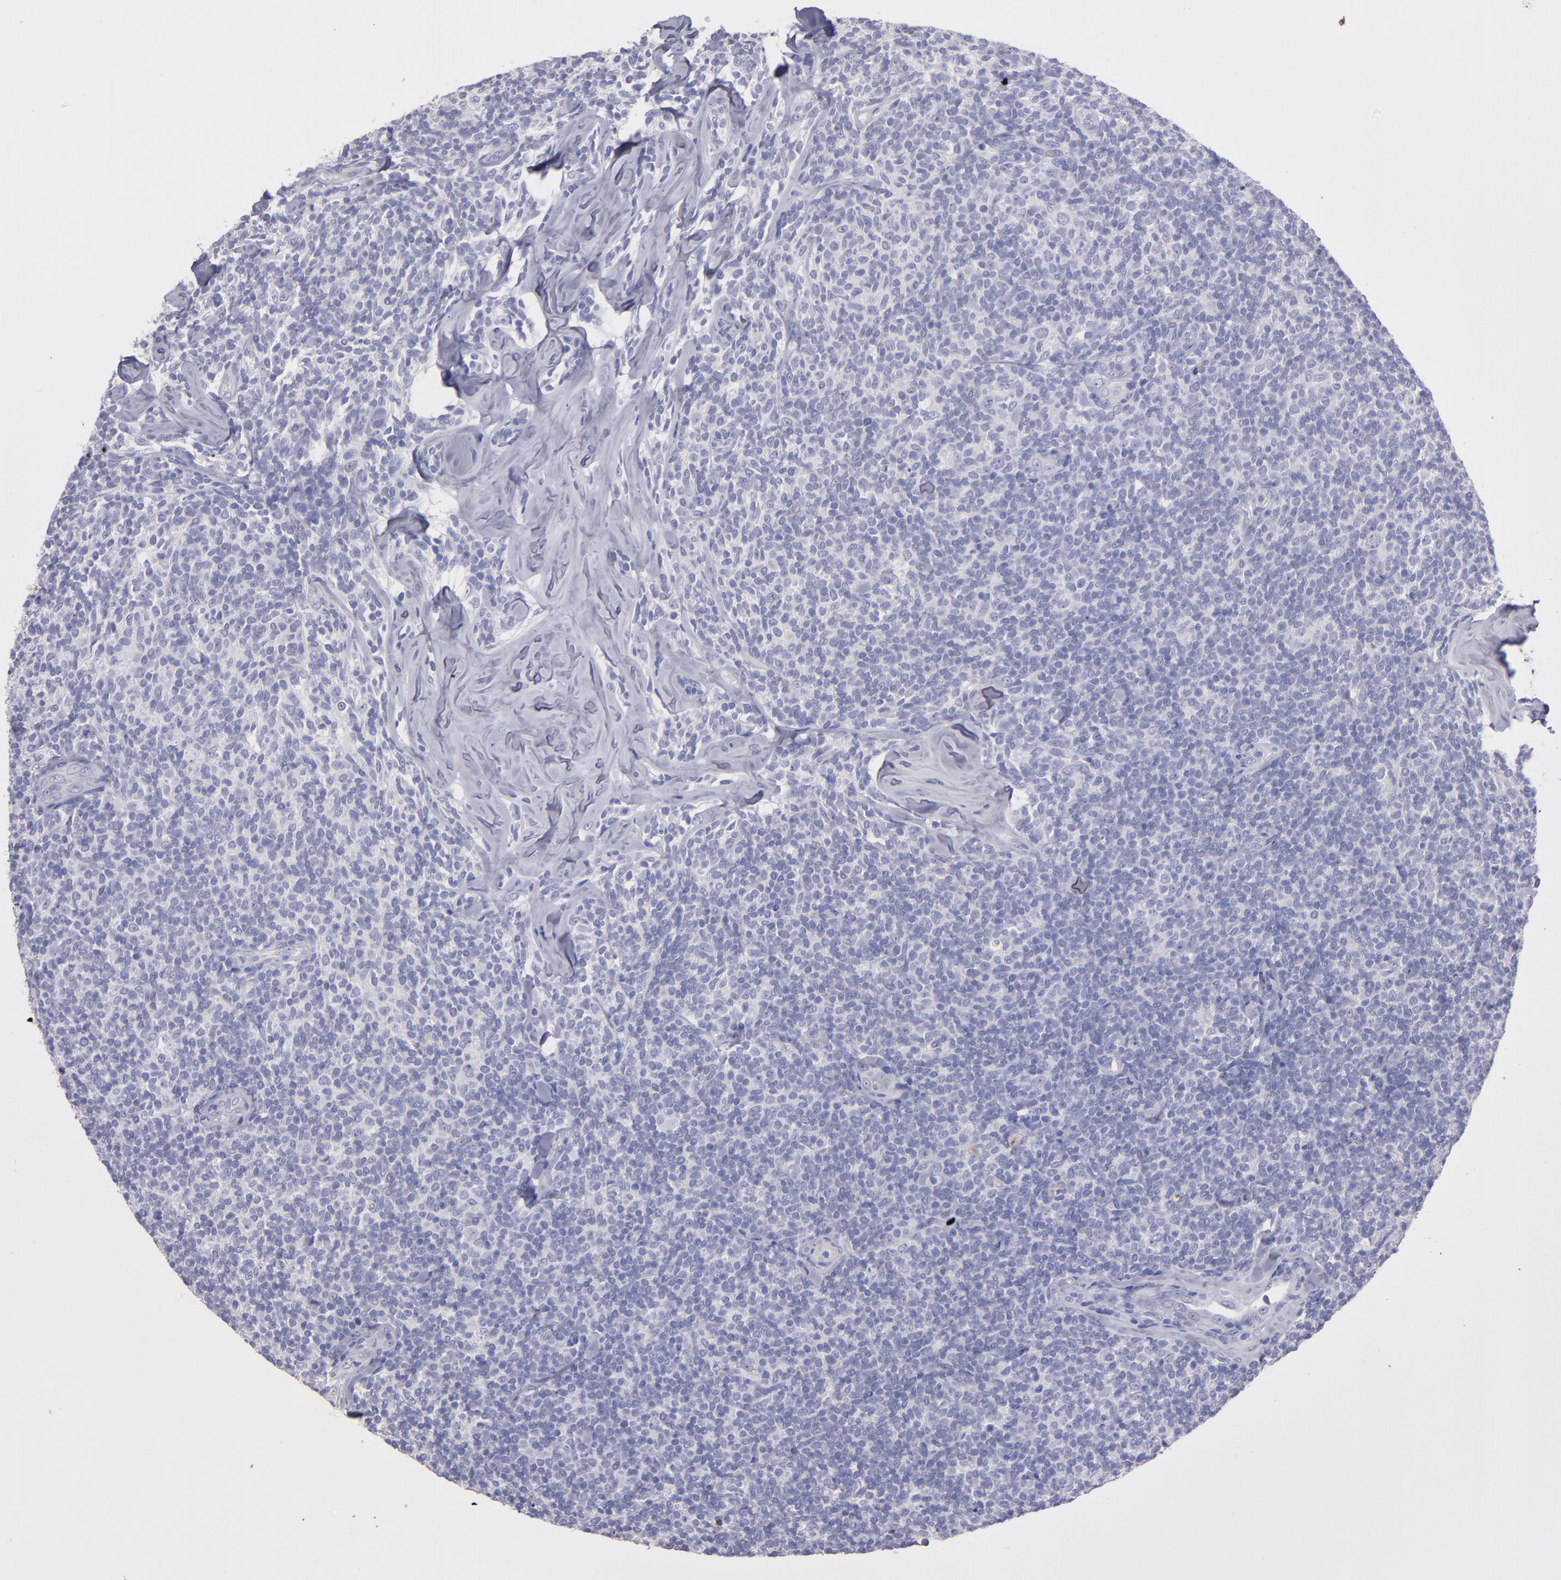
{"staining": {"intensity": "negative", "quantity": "none", "location": "none"}, "tissue": "lymphoma", "cell_type": "Tumor cells", "image_type": "cancer", "snomed": [{"axis": "morphology", "description": "Malignant lymphoma, non-Hodgkin's type, Low grade"}, {"axis": "topography", "description": "Lymph node"}], "caption": "Immunohistochemical staining of lymphoma exhibits no significant expression in tumor cells. (Brightfield microscopy of DAB immunohistochemistry (IHC) at high magnification).", "gene": "TG", "patient": {"sex": "female", "age": 56}}